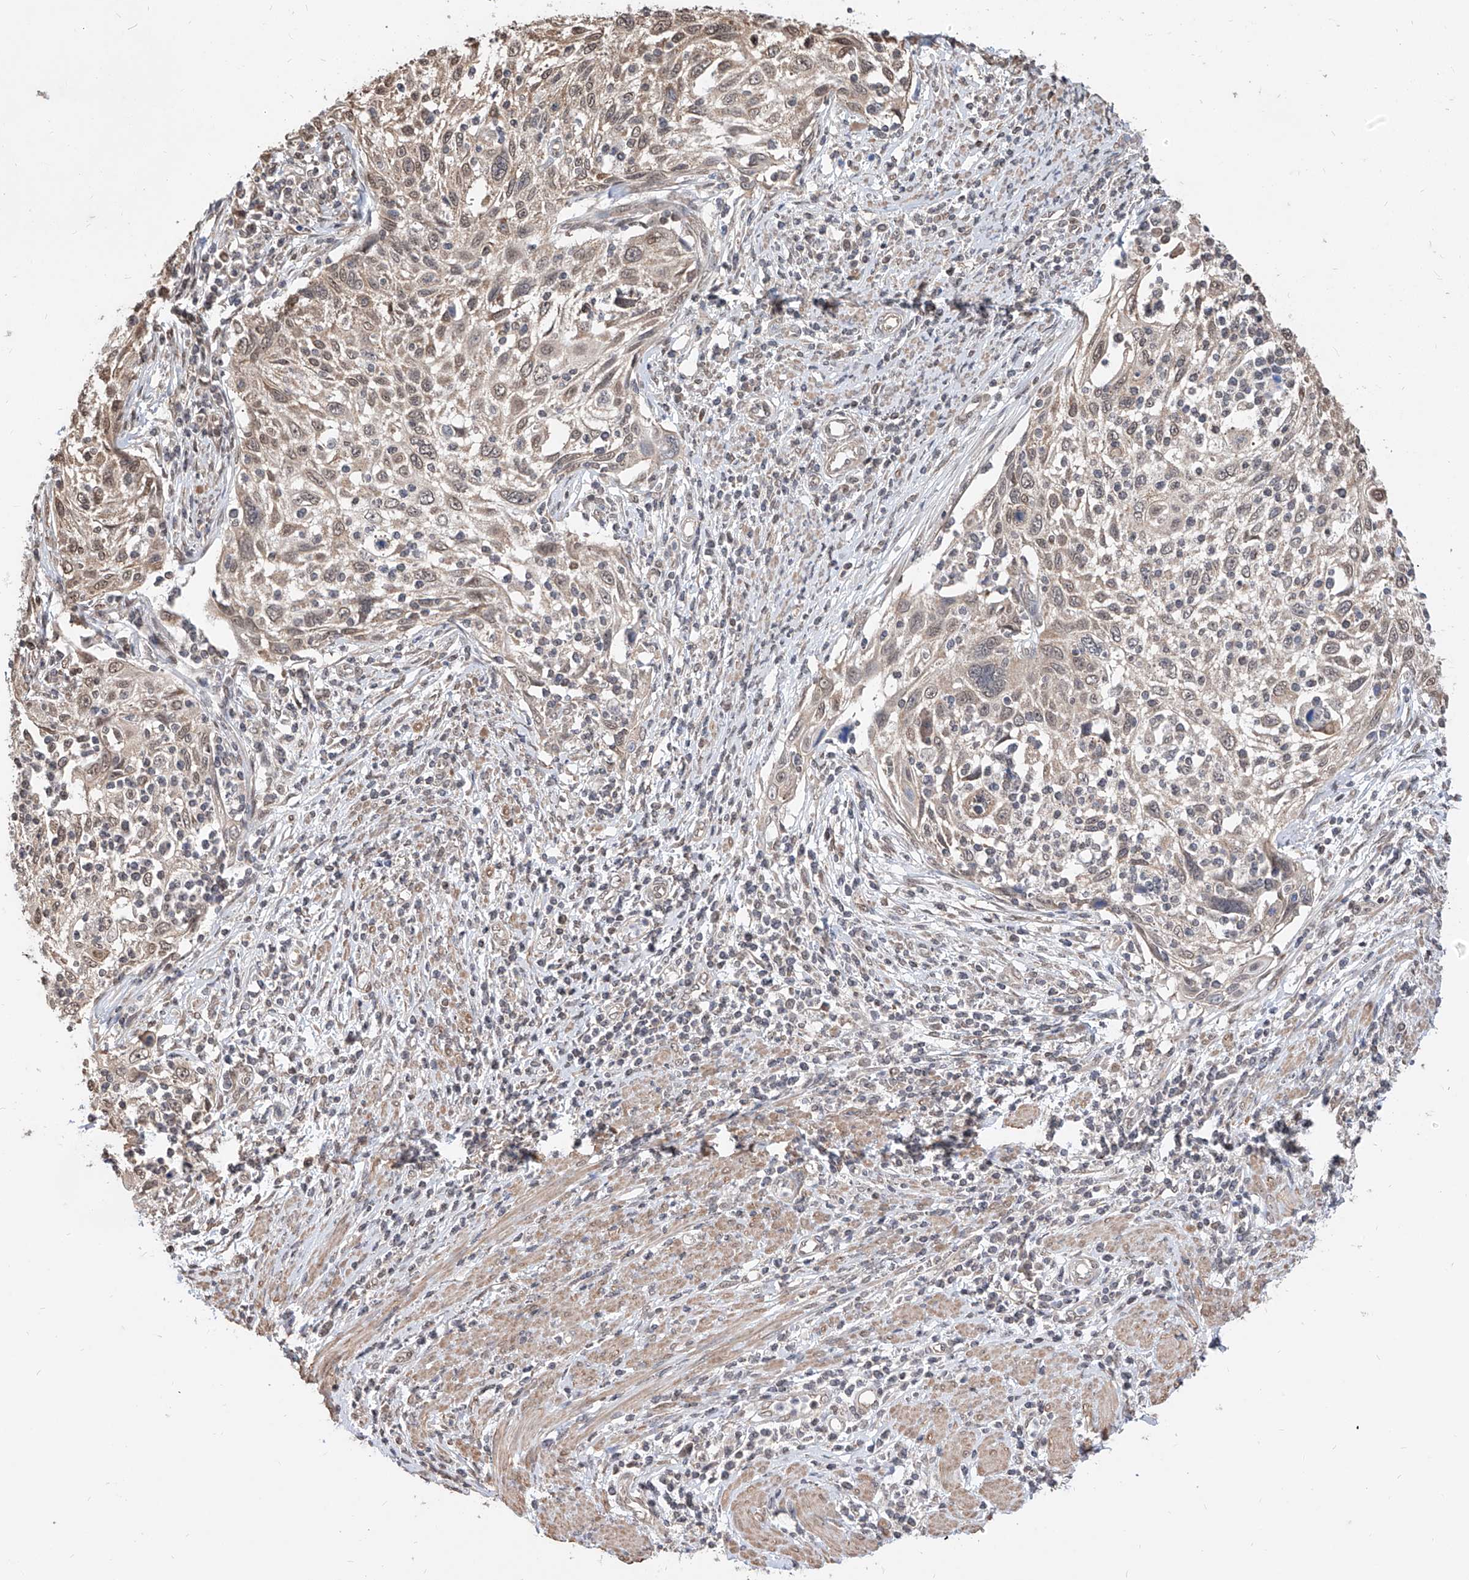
{"staining": {"intensity": "weak", "quantity": ">75%", "location": "cytoplasmic/membranous,nuclear"}, "tissue": "cervical cancer", "cell_type": "Tumor cells", "image_type": "cancer", "snomed": [{"axis": "morphology", "description": "Squamous cell carcinoma, NOS"}, {"axis": "topography", "description": "Cervix"}], "caption": "DAB (3,3'-diaminobenzidine) immunohistochemical staining of squamous cell carcinoma (cervical) reveals weak cytoplasmic/membranous and nuclear protein expression in approximately >75% of tumor cells. Using DAB (3,3'-diaminobenzidine) (brown) and hematoxylin (blue) stains, captured at high magnification using brightfield microscopy.", "gene": "C8orf82", "patient": {"sex": "female", "age": 70}}